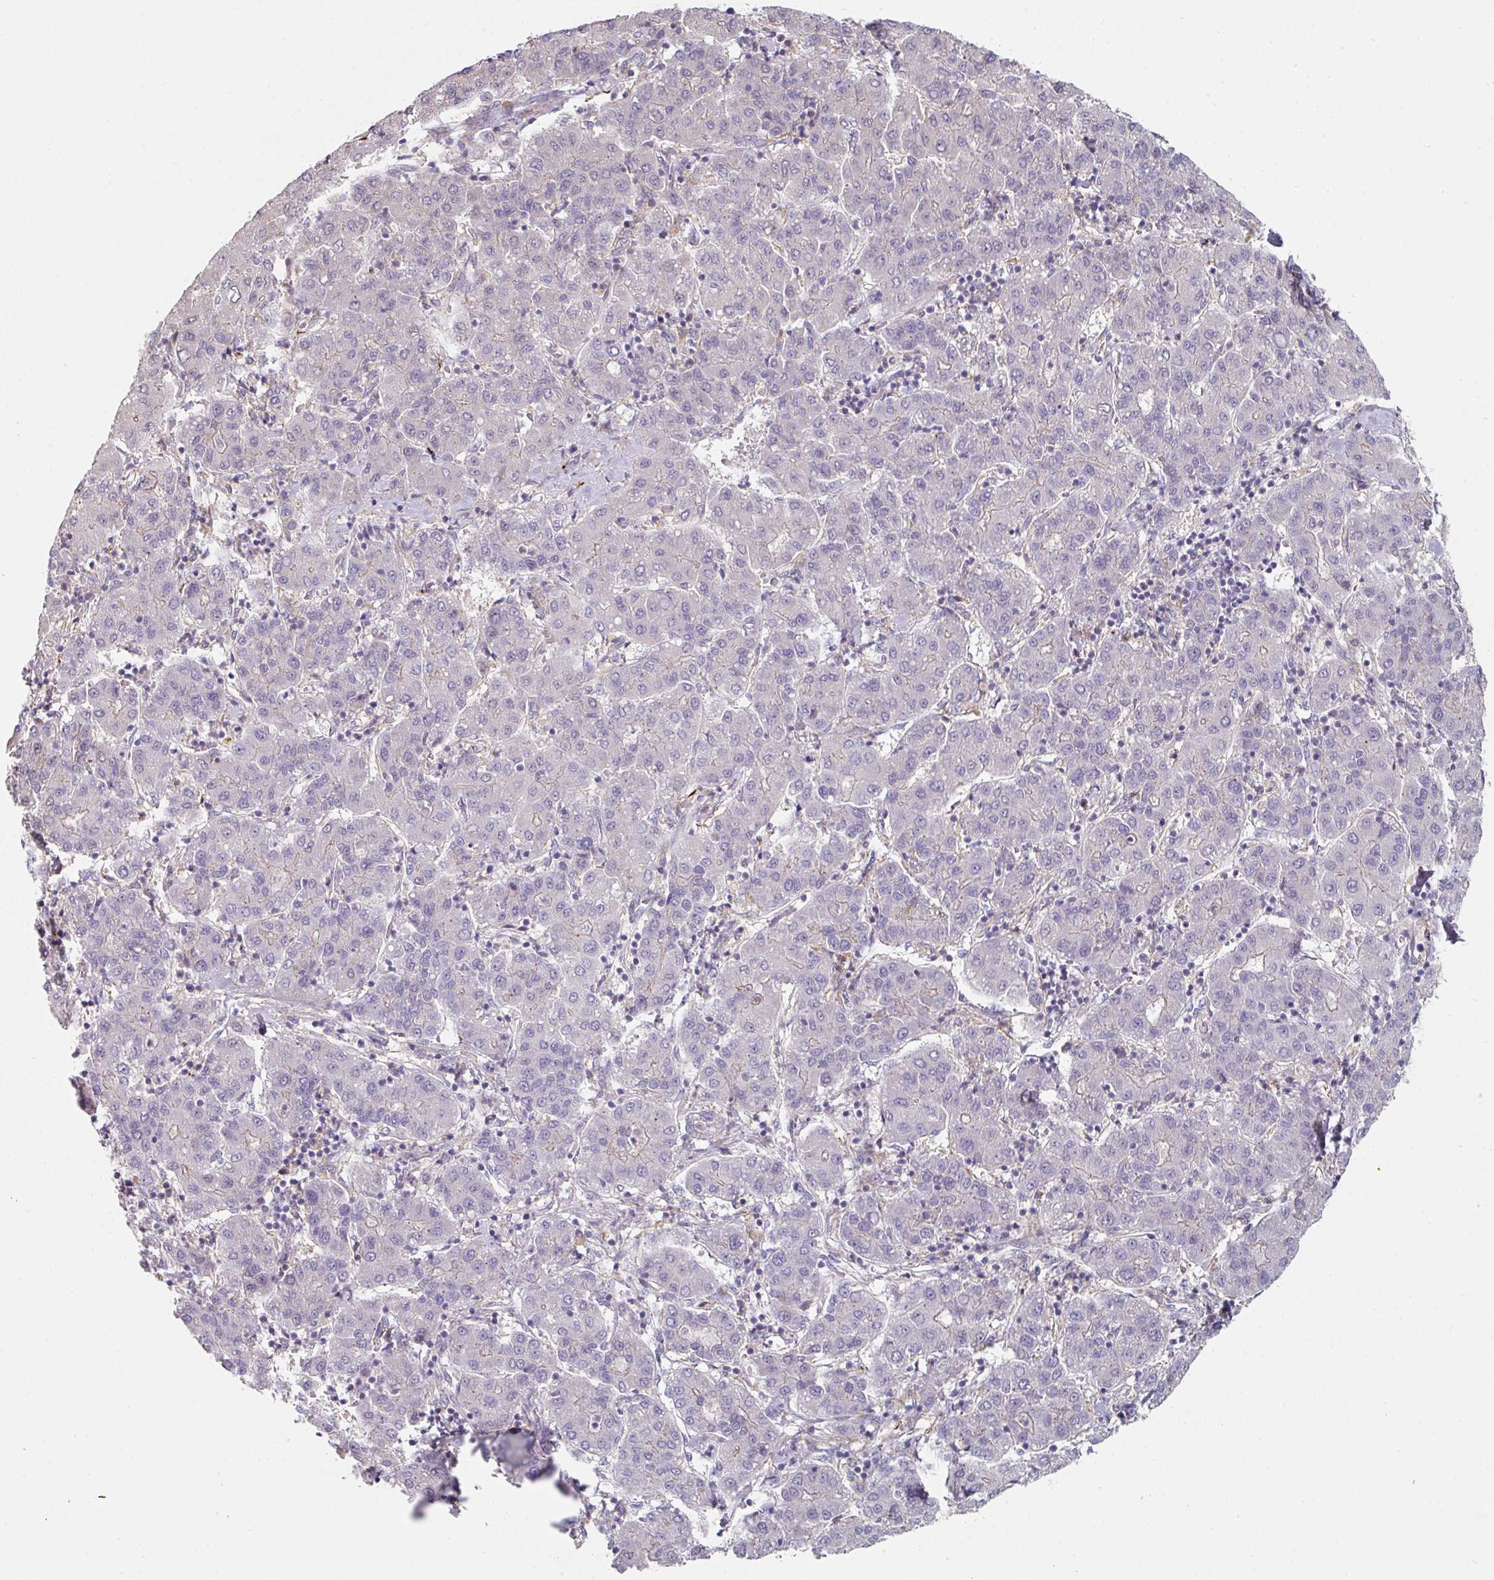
{"staining": {"intensity": "negative", "quantity": "none", "location": "none"}, "tissue": "liver cancer", "cell_type": "Tumor cells", "image_type": "cancer", "snomed": [{"axis": "morphology", "description": "Carcinoma, Hepatocellular, NOS"}, {"axis": "topography", "description": "Liver"}], "caption": "This histopathology image is of liver hepatocellular carcinoma stained with immunohistochemistry to label a protein in brown with the nuclei are counter-stained blue. There is no positivity in tumor cells.", "gene": "WSB2", "patient": {"sex": "male", "age": 65}}